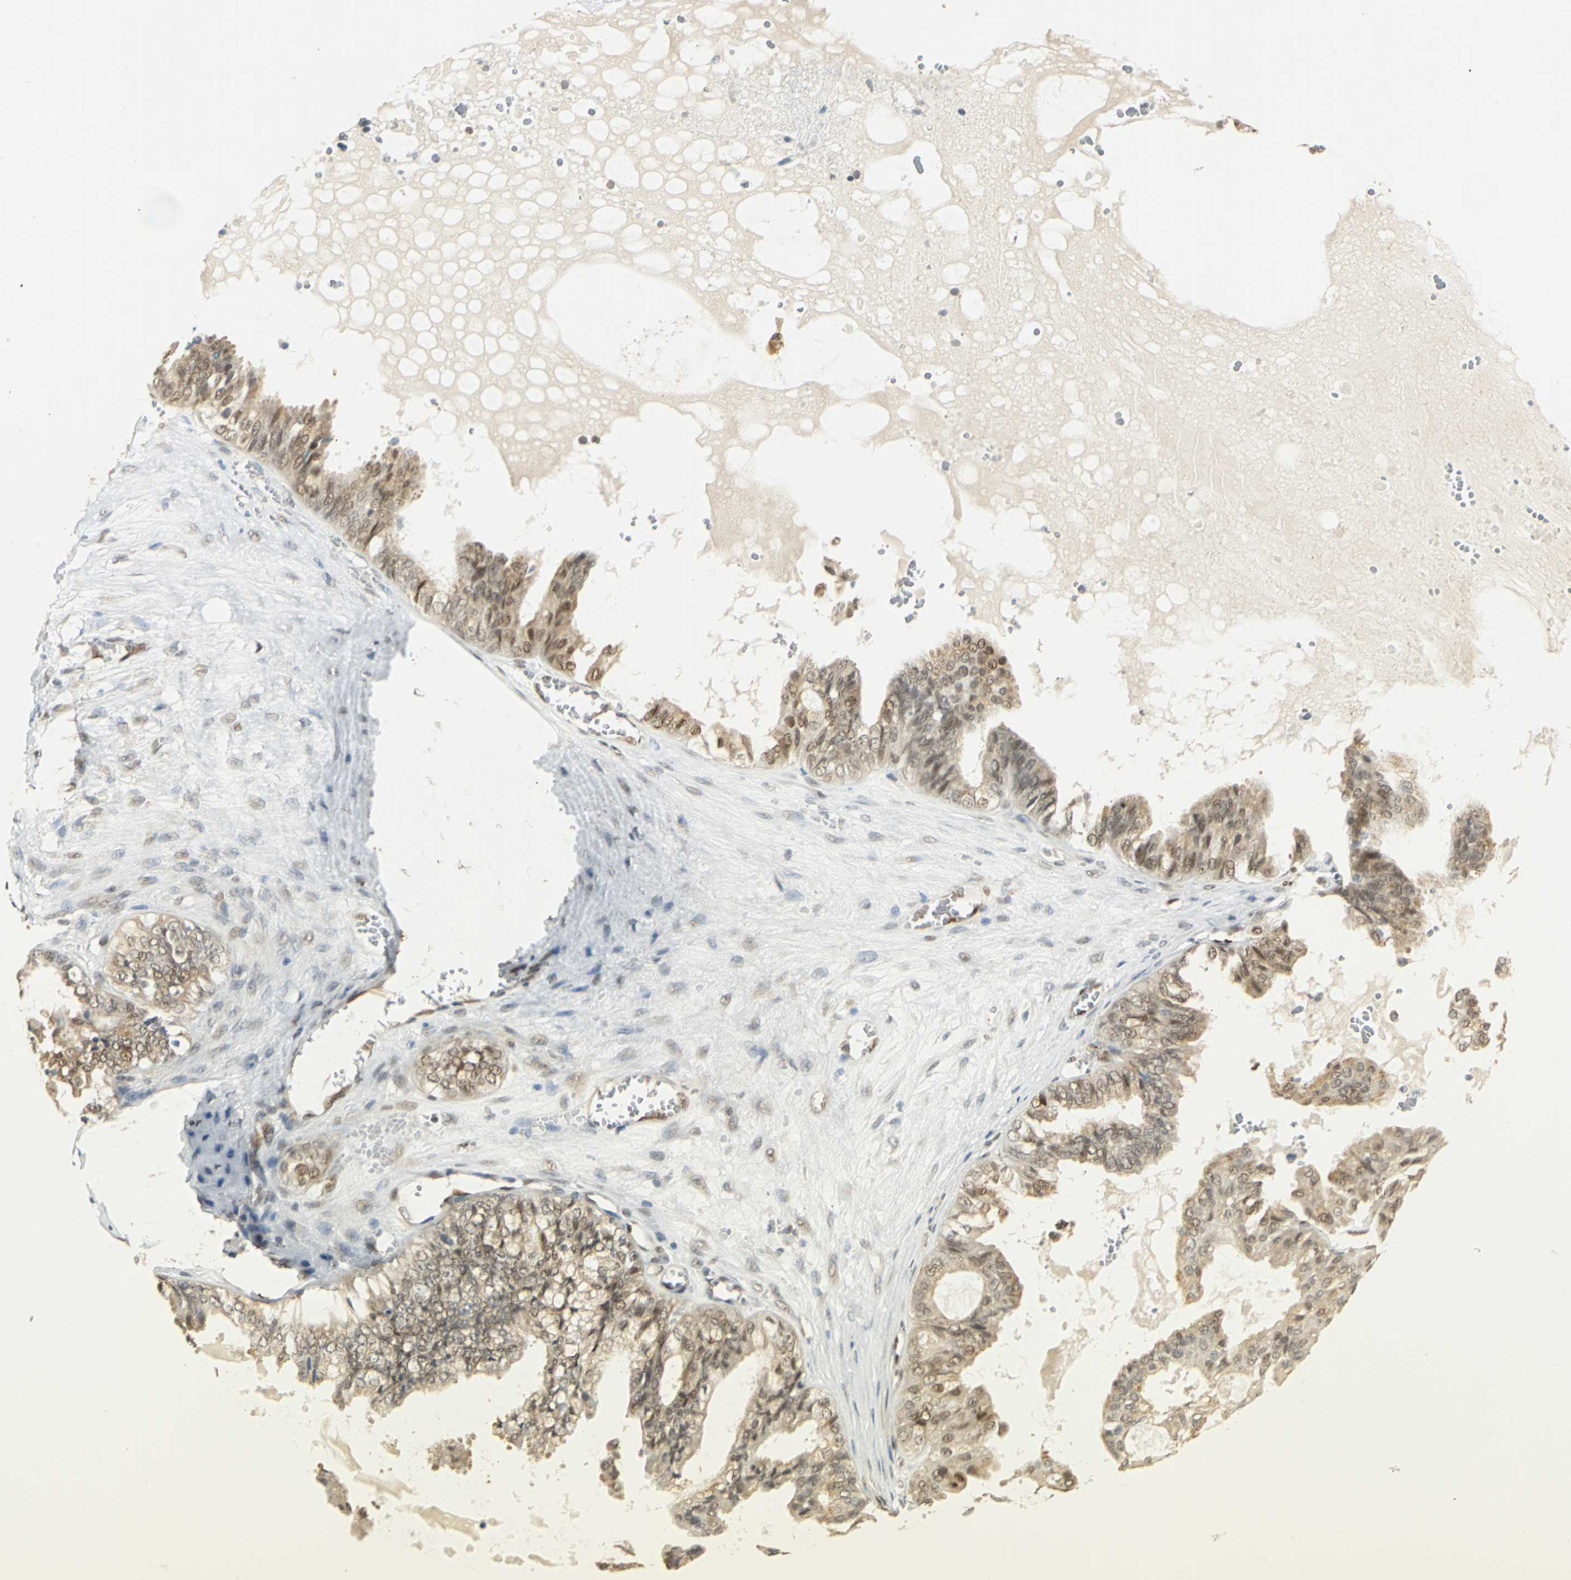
{"staining": {"intensity": "weak", "quantity": "25%-75%", "location": "cytoplasmic/membranous,nuclear"}, "tissue": "ovarian cancer", "cell_type": "Tumor cells", "image_type": "cancer", "snomed": [{"axis": "morphology", "description": "Carcinoma, NOS"}, {"axis": "morphology", "description": "Carcinoma, endometroid"}, {"axis": "topography", "description": "Ovary"}], "caption": "IHC staining of endometroid carcinoma (ovarian), which displays low levels of weak cytoplasmic/membranous and nuclear expression in about 25%-75% of tumor cells indicating weak cytoplasmic/membranous and nuclear protein positivity. The staining was performed using DAB (3,3'-diaminobenzidine) (brown) for protein detection and nuclei were counterstained in hematoxylin (blue).", "gene": "DDX5", "patient": {"sex": "female", "age": 50}}